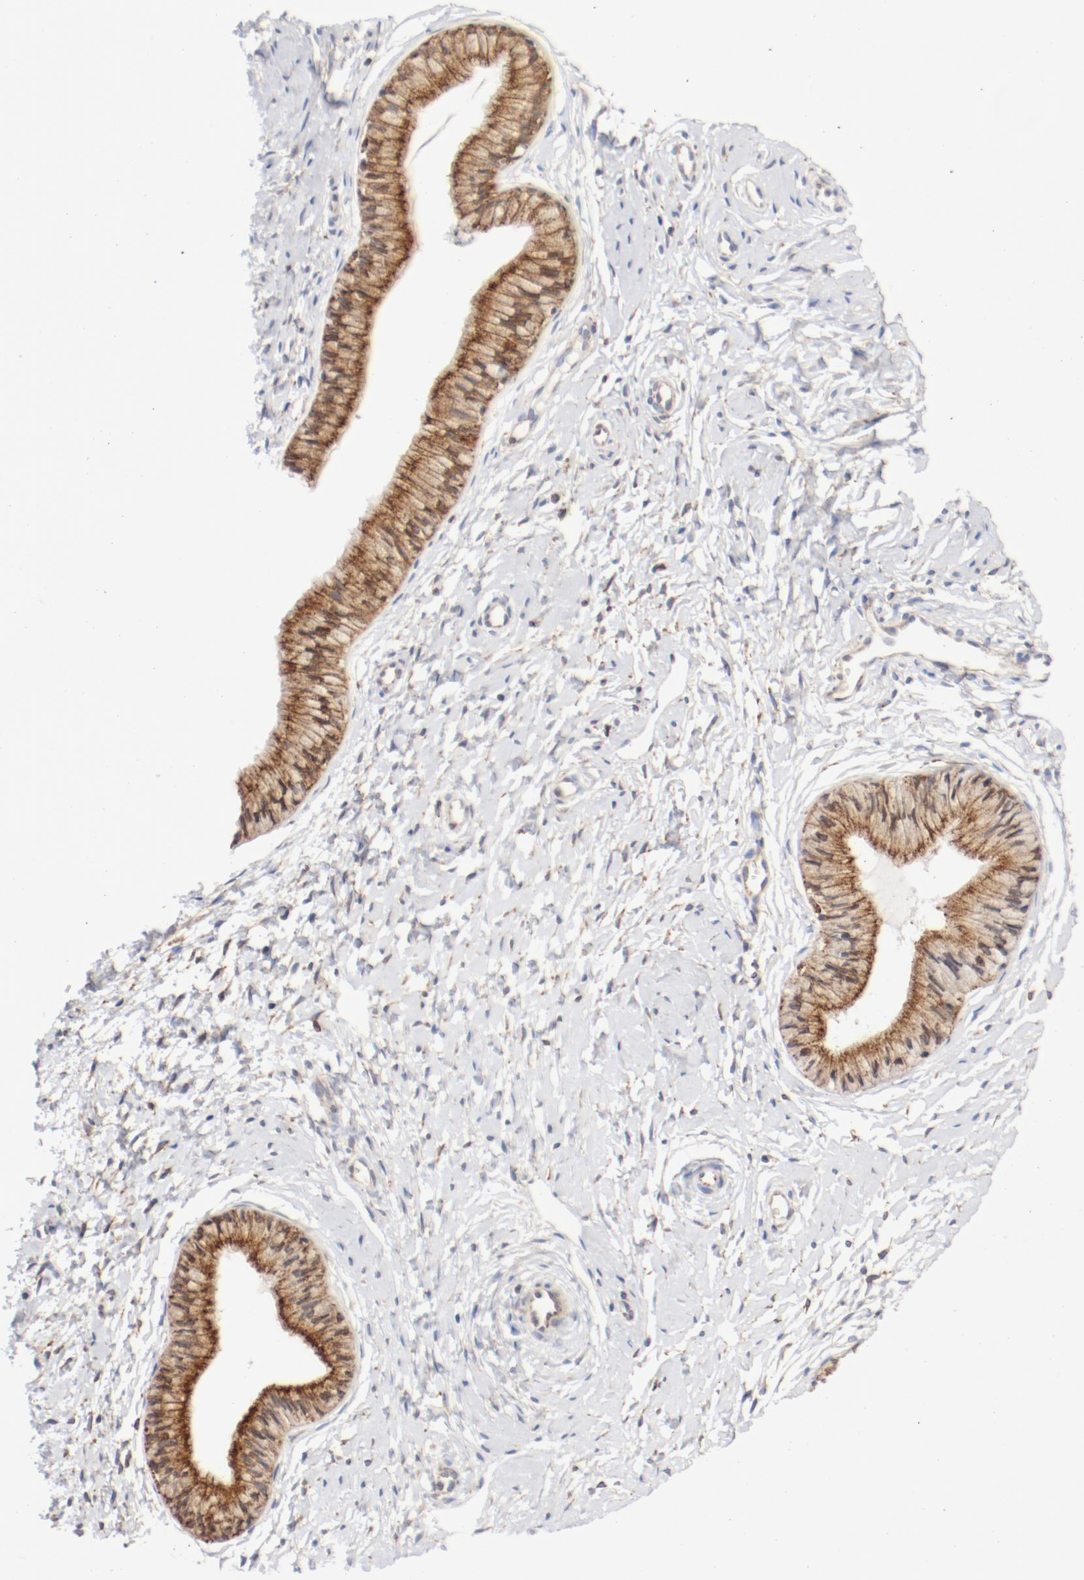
{"staining": {"intensity": "moderate", "quantity": ">75%", "location": "cytoplasmic/membranous"}, "tissue": "cervix", "cell_type": "Glandular cells", "image_type": "normal", "snomed": [{"axis": "morphology", "description": "Normal tissue, NOS"}, {"axis": "topography", "description": "Cervix"}], "caption": "About >75% of glandular cells in normal cervix exhibit moderate cytoplasmic/membranous protein expression as visualized by brown immunohistochemical staining.", "gene": "PDPK1", "patient": {"sex": "female", "age": 46}}